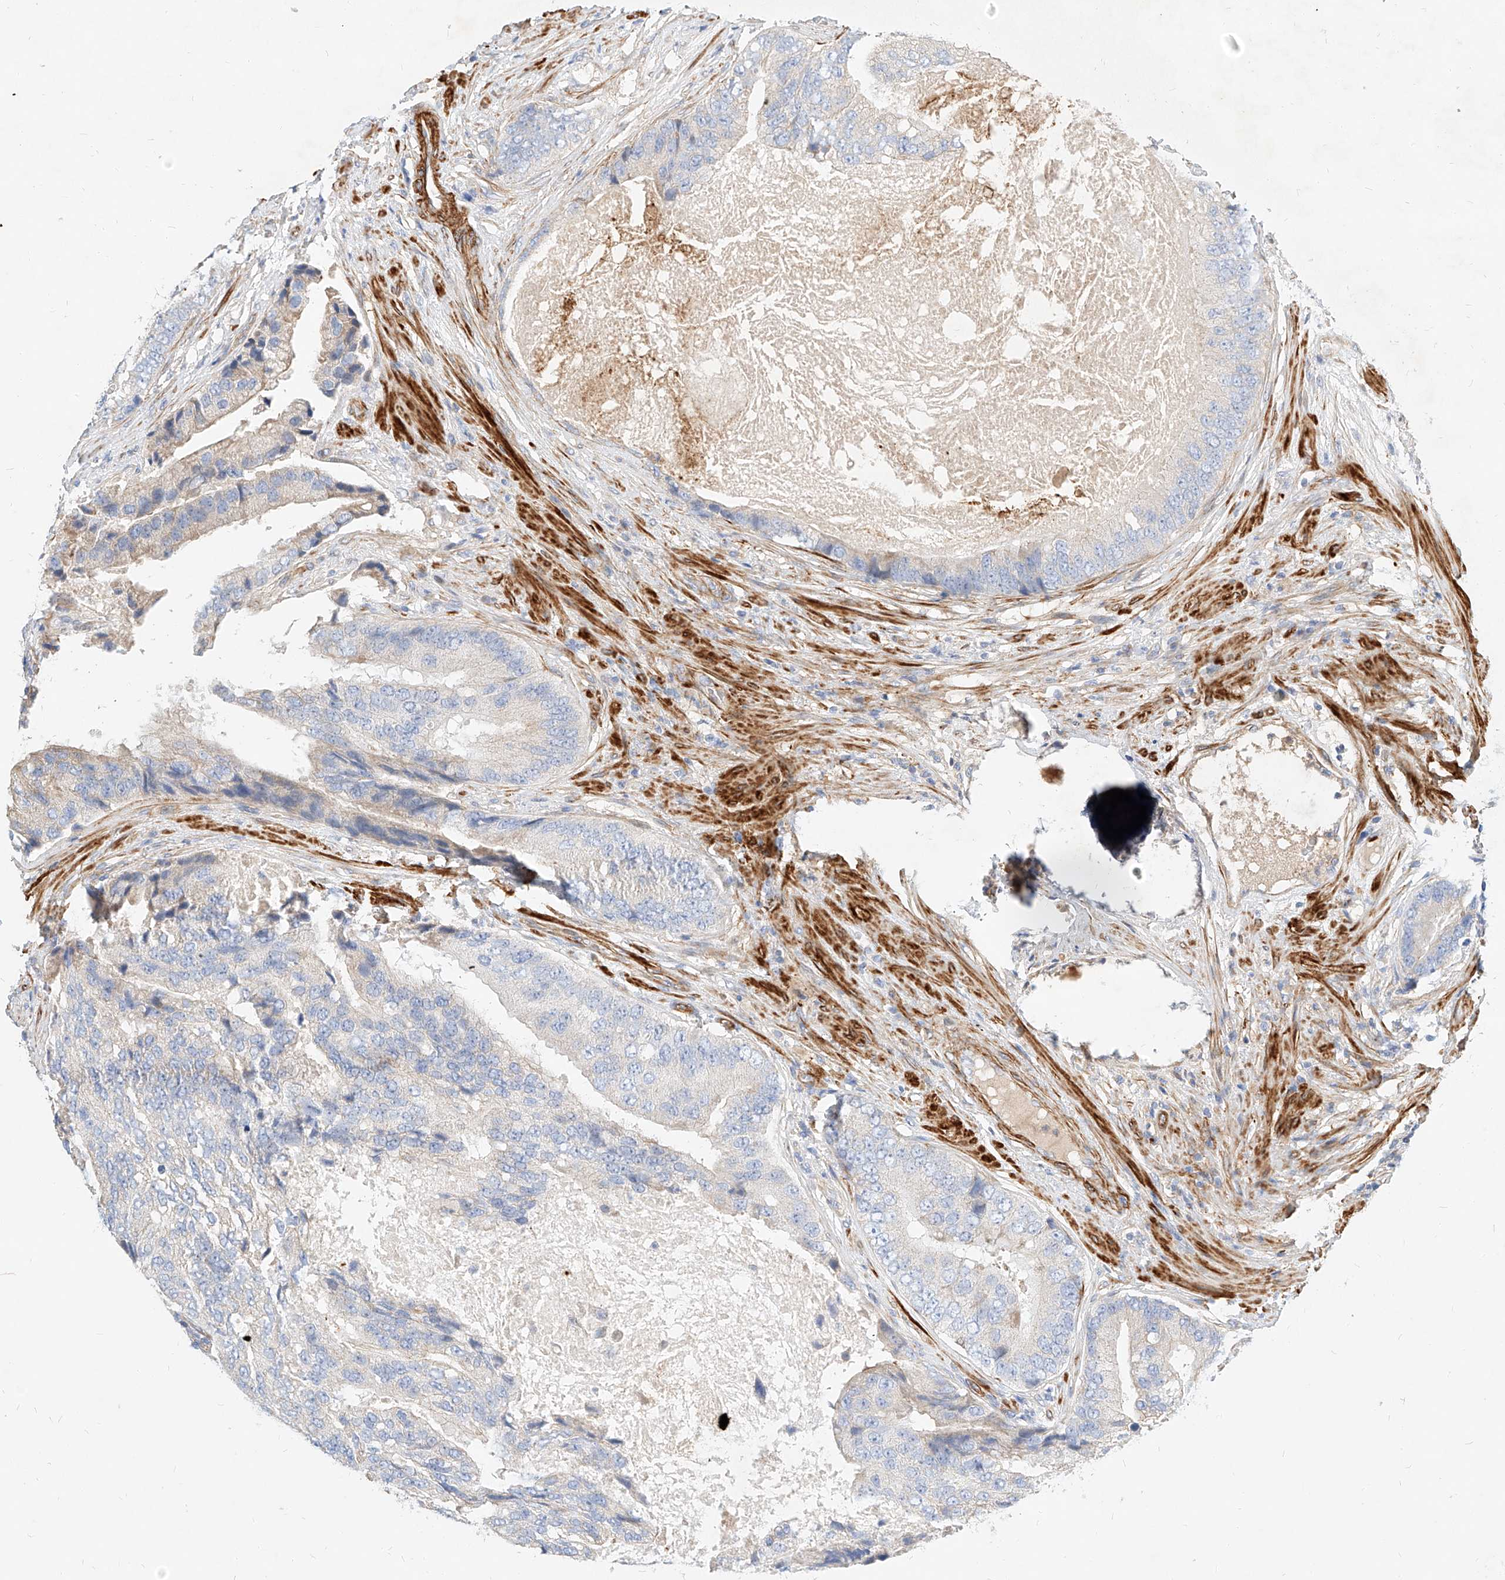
{"staining": {"intensity": "negative", "quantity": "none", "location": "none"}, "tissue": "prostate cancer", "cell_type": "Tumor cells", "image_type": "cancer", "snomed": [{"axis": "morphology", "description": "Adenocarcinoma, High grade"}, {"axis": "topography", "description": "Prostate"}], "caption": "Human prostate cancer stained for a protein using IHC shows no positivity in tumor cells.", "gene": "KCNH5", "patient": {"sex": "male", "age": 70}}